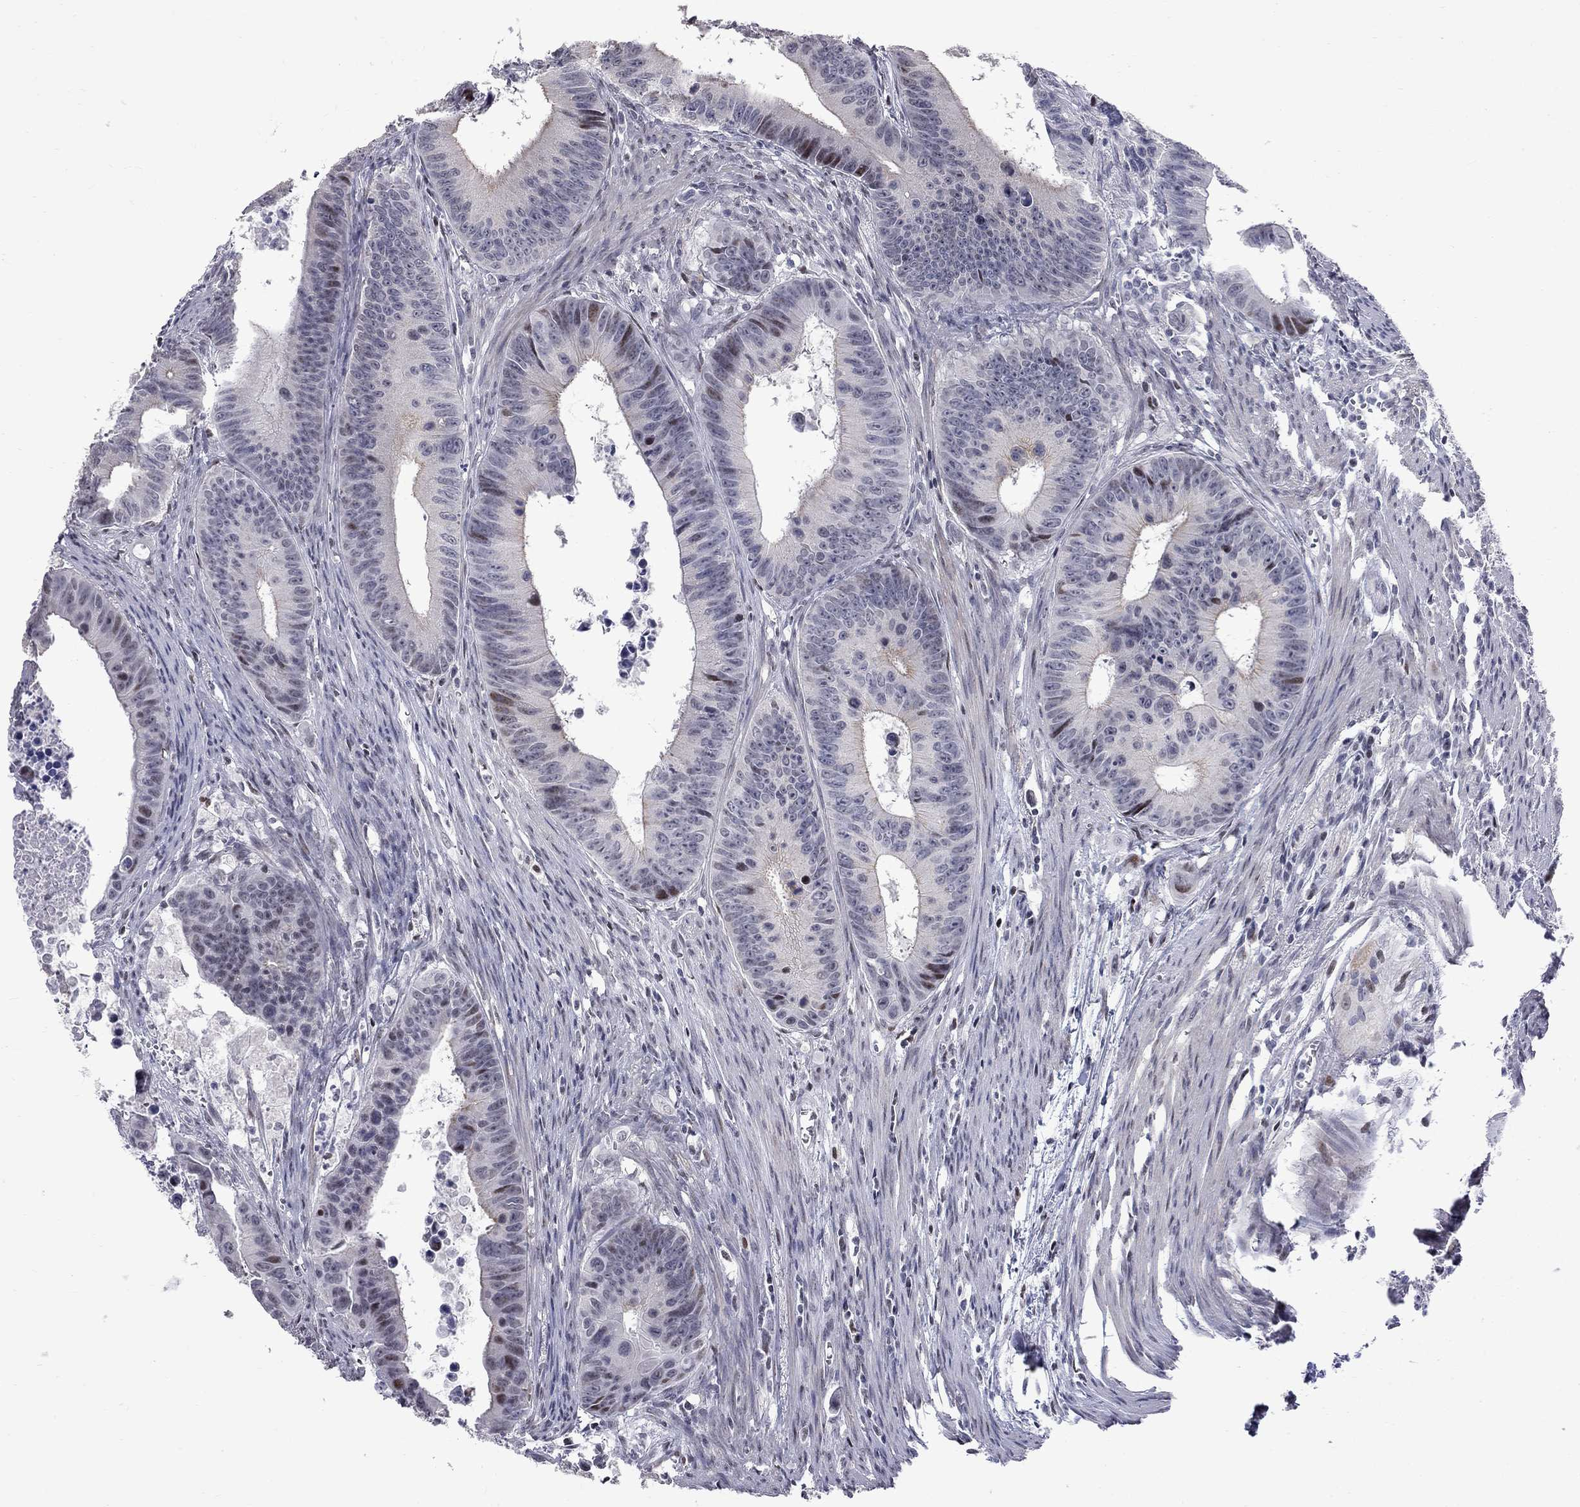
{"staining": {"intensity": "weak", "quantity": "<25%", "location": "nuclear"}, "tissue": "colorectal cancer", "cell_type": "Tumor cells", "image_type": "cancer", "snomed": [{"axis": "morphology", "description": "Adenocarcinoma, NOS"}, {"axis": "topography", "description": "Colon"}], "caption": "A high-resolution histopathology image shows IHC staining of adenocarcinoma (colorectal), which displays no significant expression in tumor cells.", "gene": "ZNF154", "patient": {"sex": "female", "age": 87}}